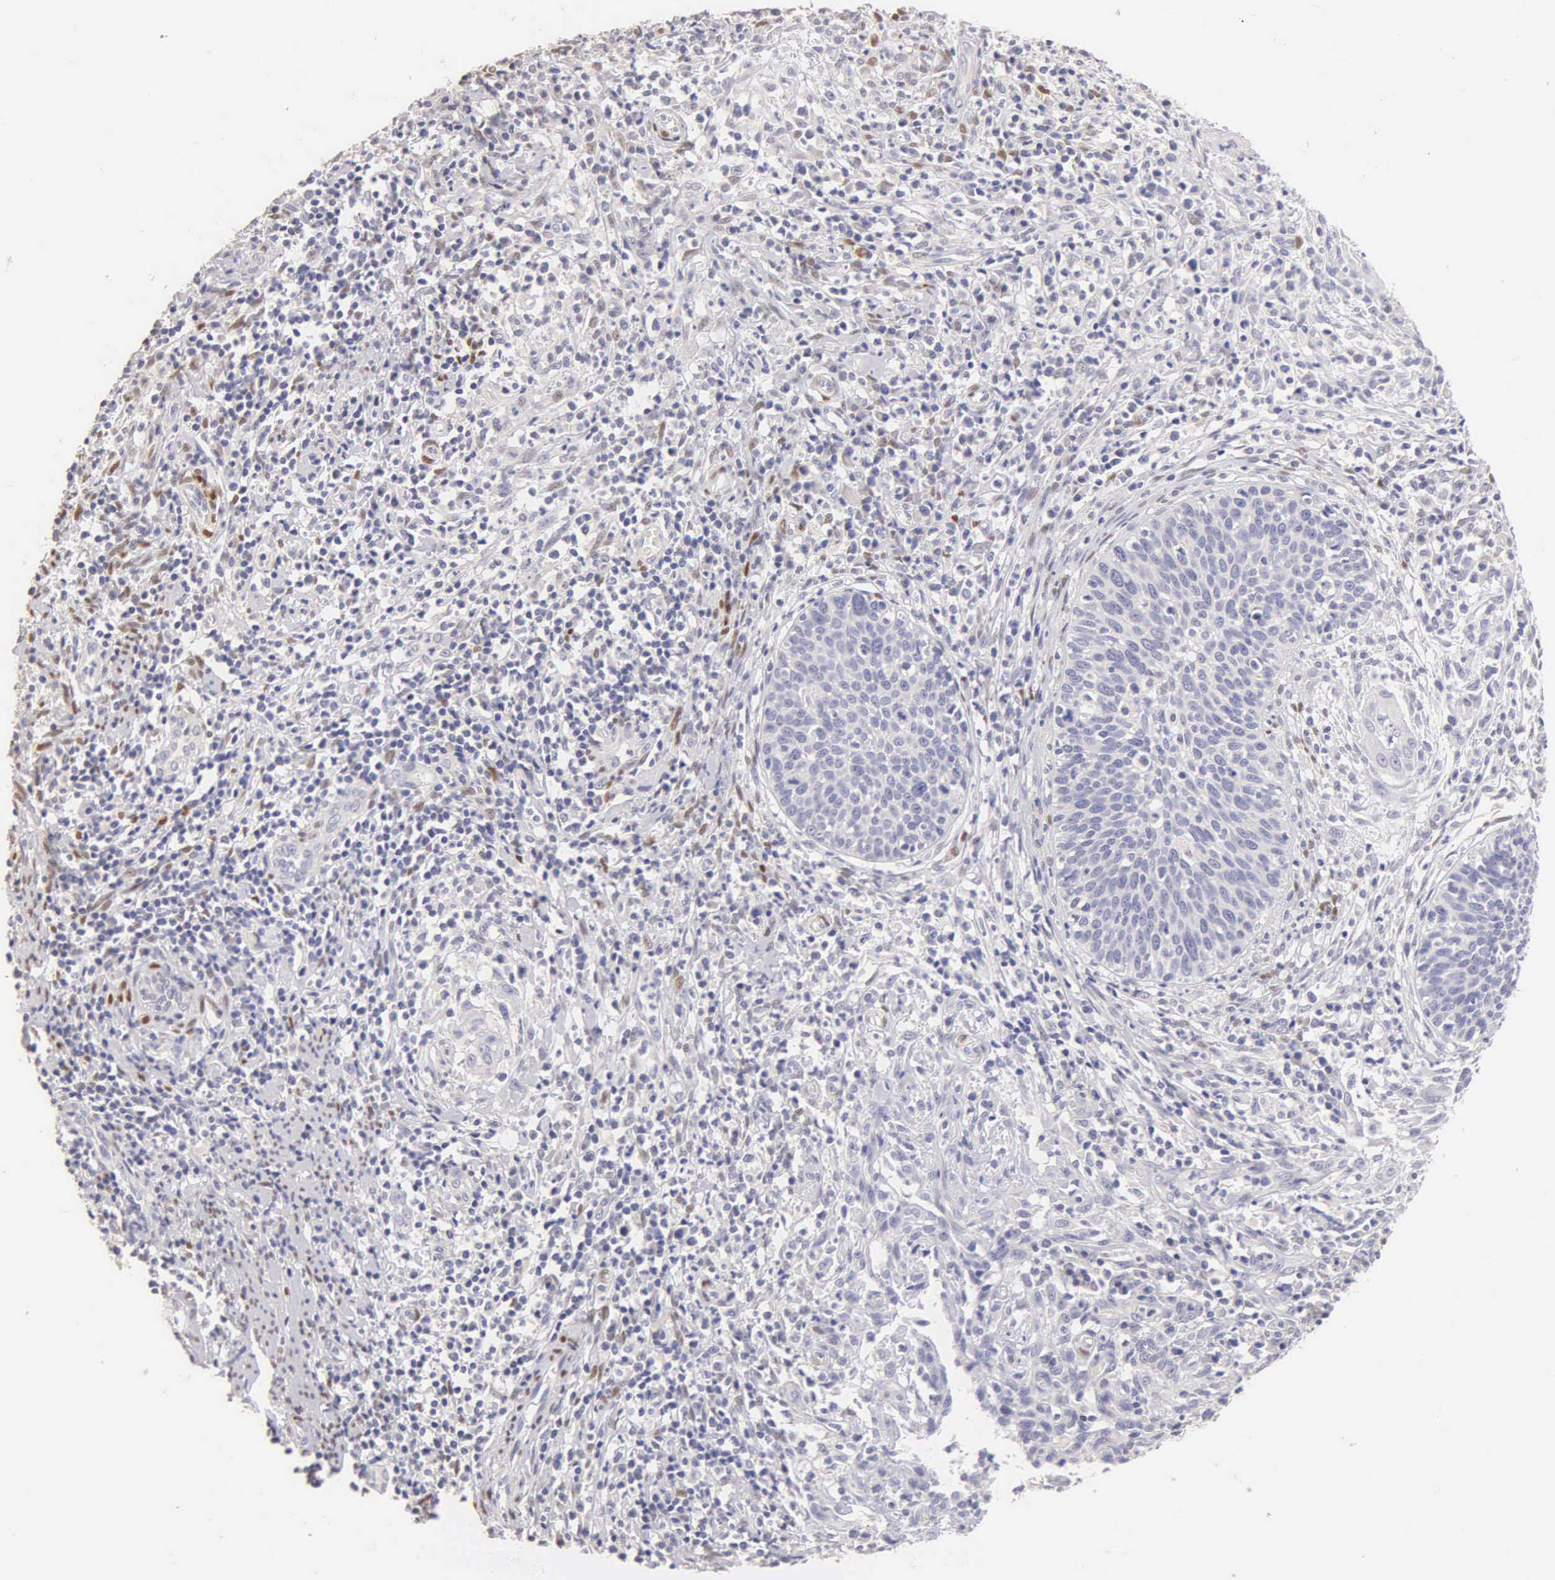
{"staining": {"intensity": "negative", "quantity": "none", "location": "none"}, "tissue": "cervical cancer", "cell_type": "Tumor cells", "image_type": "cancer", "snomed": [{"axis": "morphology", "description": "Squamous cell carcinoma, NOS"}, {"axis": "topography", "description": "Cervix"}], "caption": "There is no significant positivity in tumor cells of cervical cancer.", "gene": "ESR1", "patient": {"sex": "female", "age": 41}}